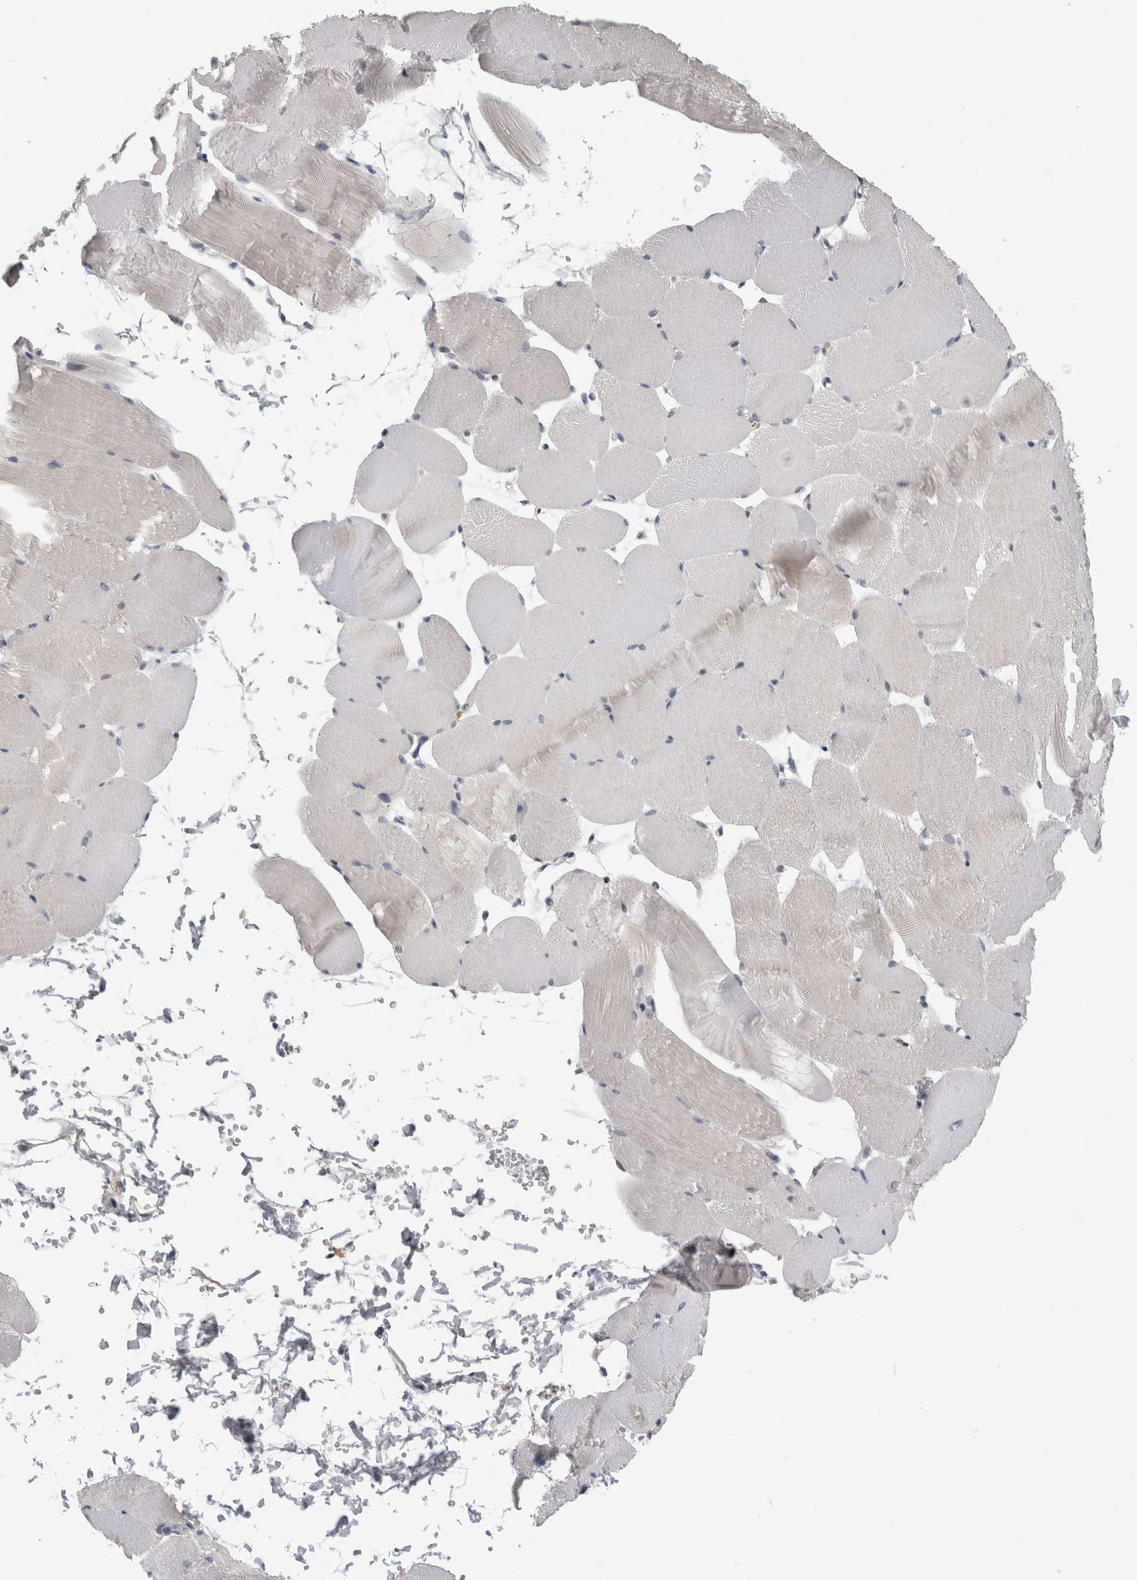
{"staining": {"intensity": "negative", "quantity": "none", "location": "none"}, "tissue": "skeletal muscle", "cell_type": "Myocytes", "image_type": "normal", "snomed": [{"axis": "morphology", "description": "Normal tissue, NOS"}, {"axis": "topography", "description": "Skeletal muscle"}, {"axis": "topography", "description": "Parathyroid gland"}], "caption": "Protein analysis of unremarkable skeletal muscle displays no significant staining in myocytes. (DAB (3,3'-diaminobenzidine) immunohistochemistry, high magnification).", "gene": "ARID4B", "patient": {"sex": "female", "age": 37}}